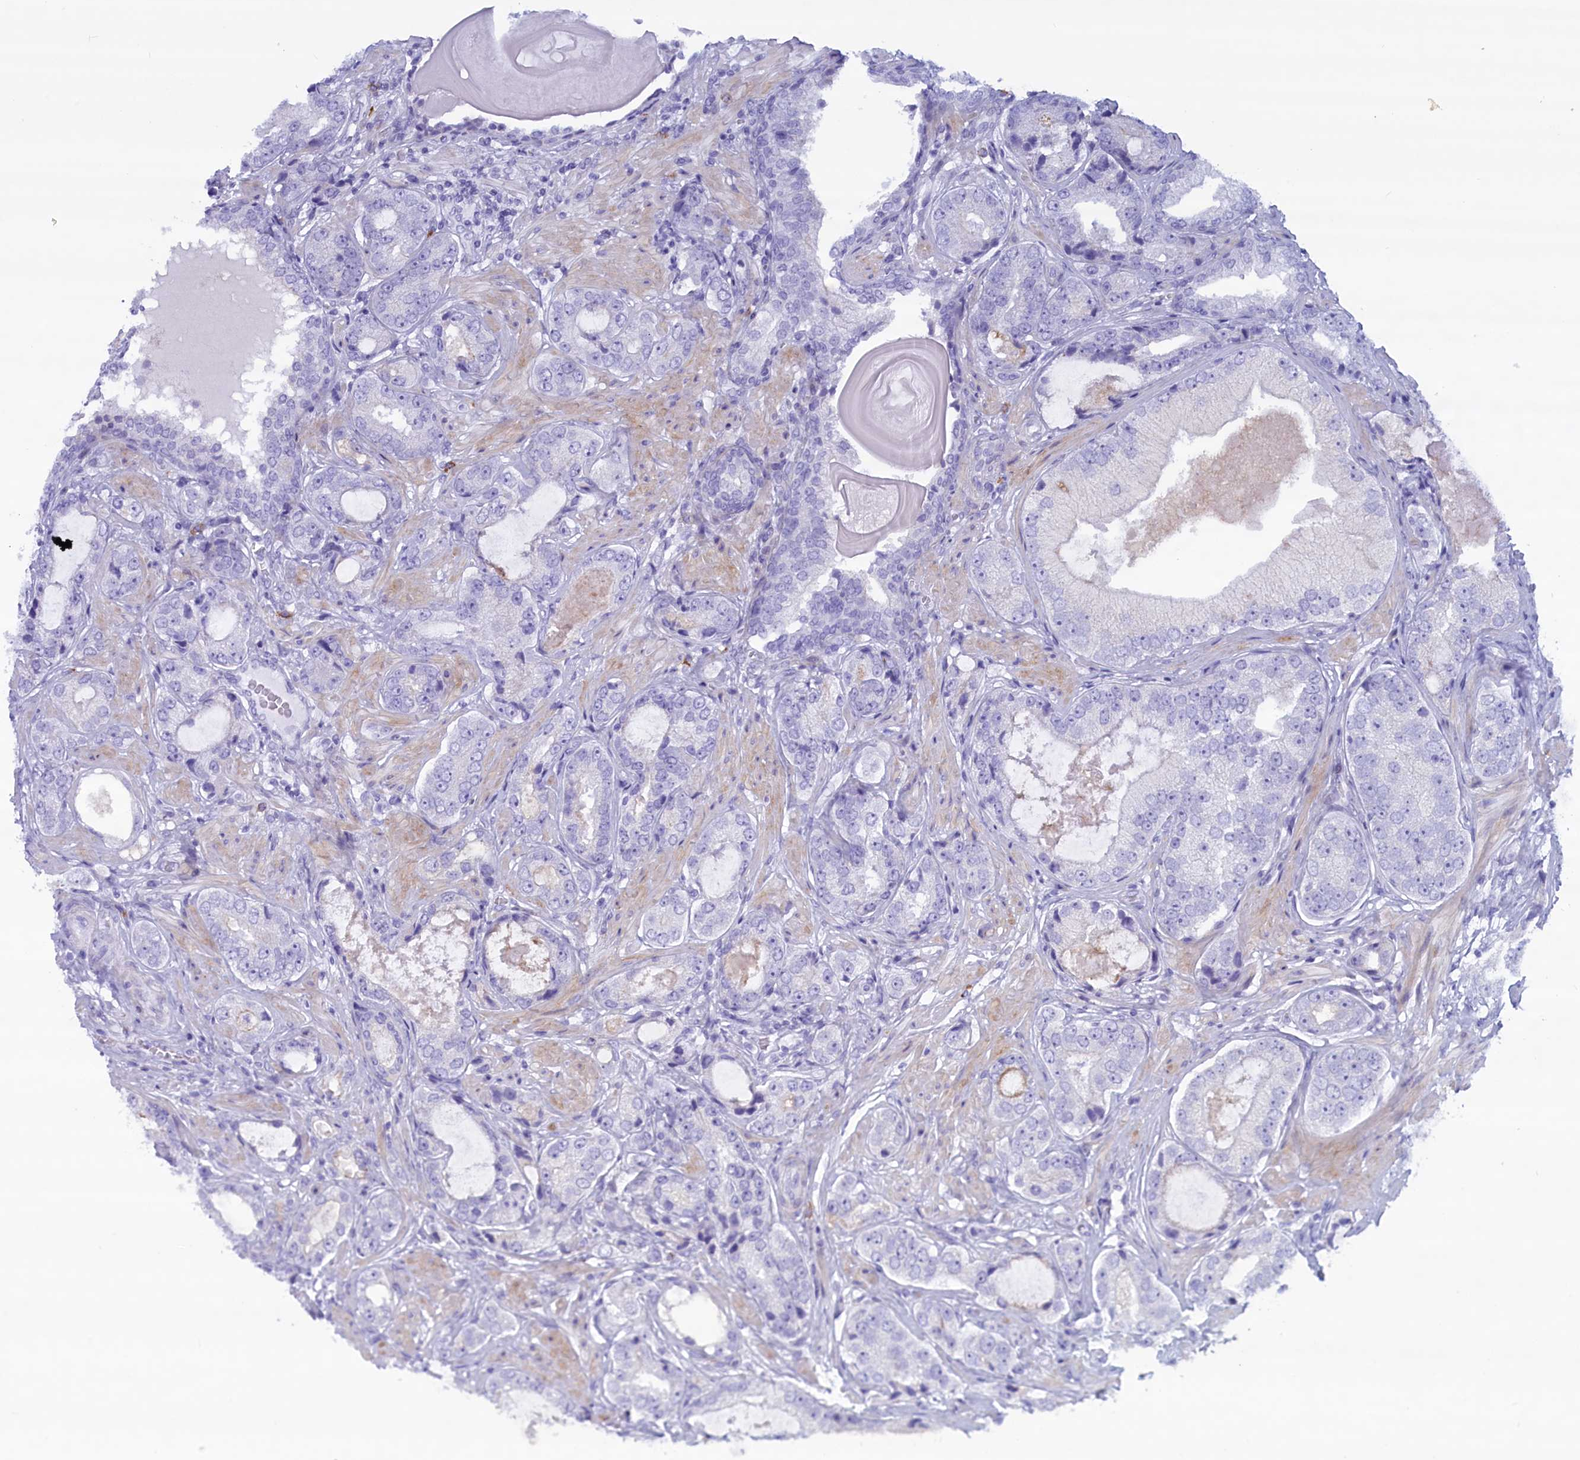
{"staining": {"intensity": "negative", "quantity": "none", "location": "none"}, "tissue": "prostate cancer", "cell_type": "Tumor cells", "image_type": "cancer", "snomed": [{"axis": "morphology", "description": "Adenocarcinoma, High grade"}, {"axis": "topography", "description": "Prostate"}], "caption": "DAB (3,3'-diaminobenzidine) immunohistochemical staining of human prostate cancer shows no significant positivity in tumor cells. The staining was performed using DAB to visualize the protein expression in brown, while the nuclei were stained in blue with hematoxylin (Magnification: 20x).", "gene": "MPV17L2", "patient": {"sex": "male", "age": 59}}